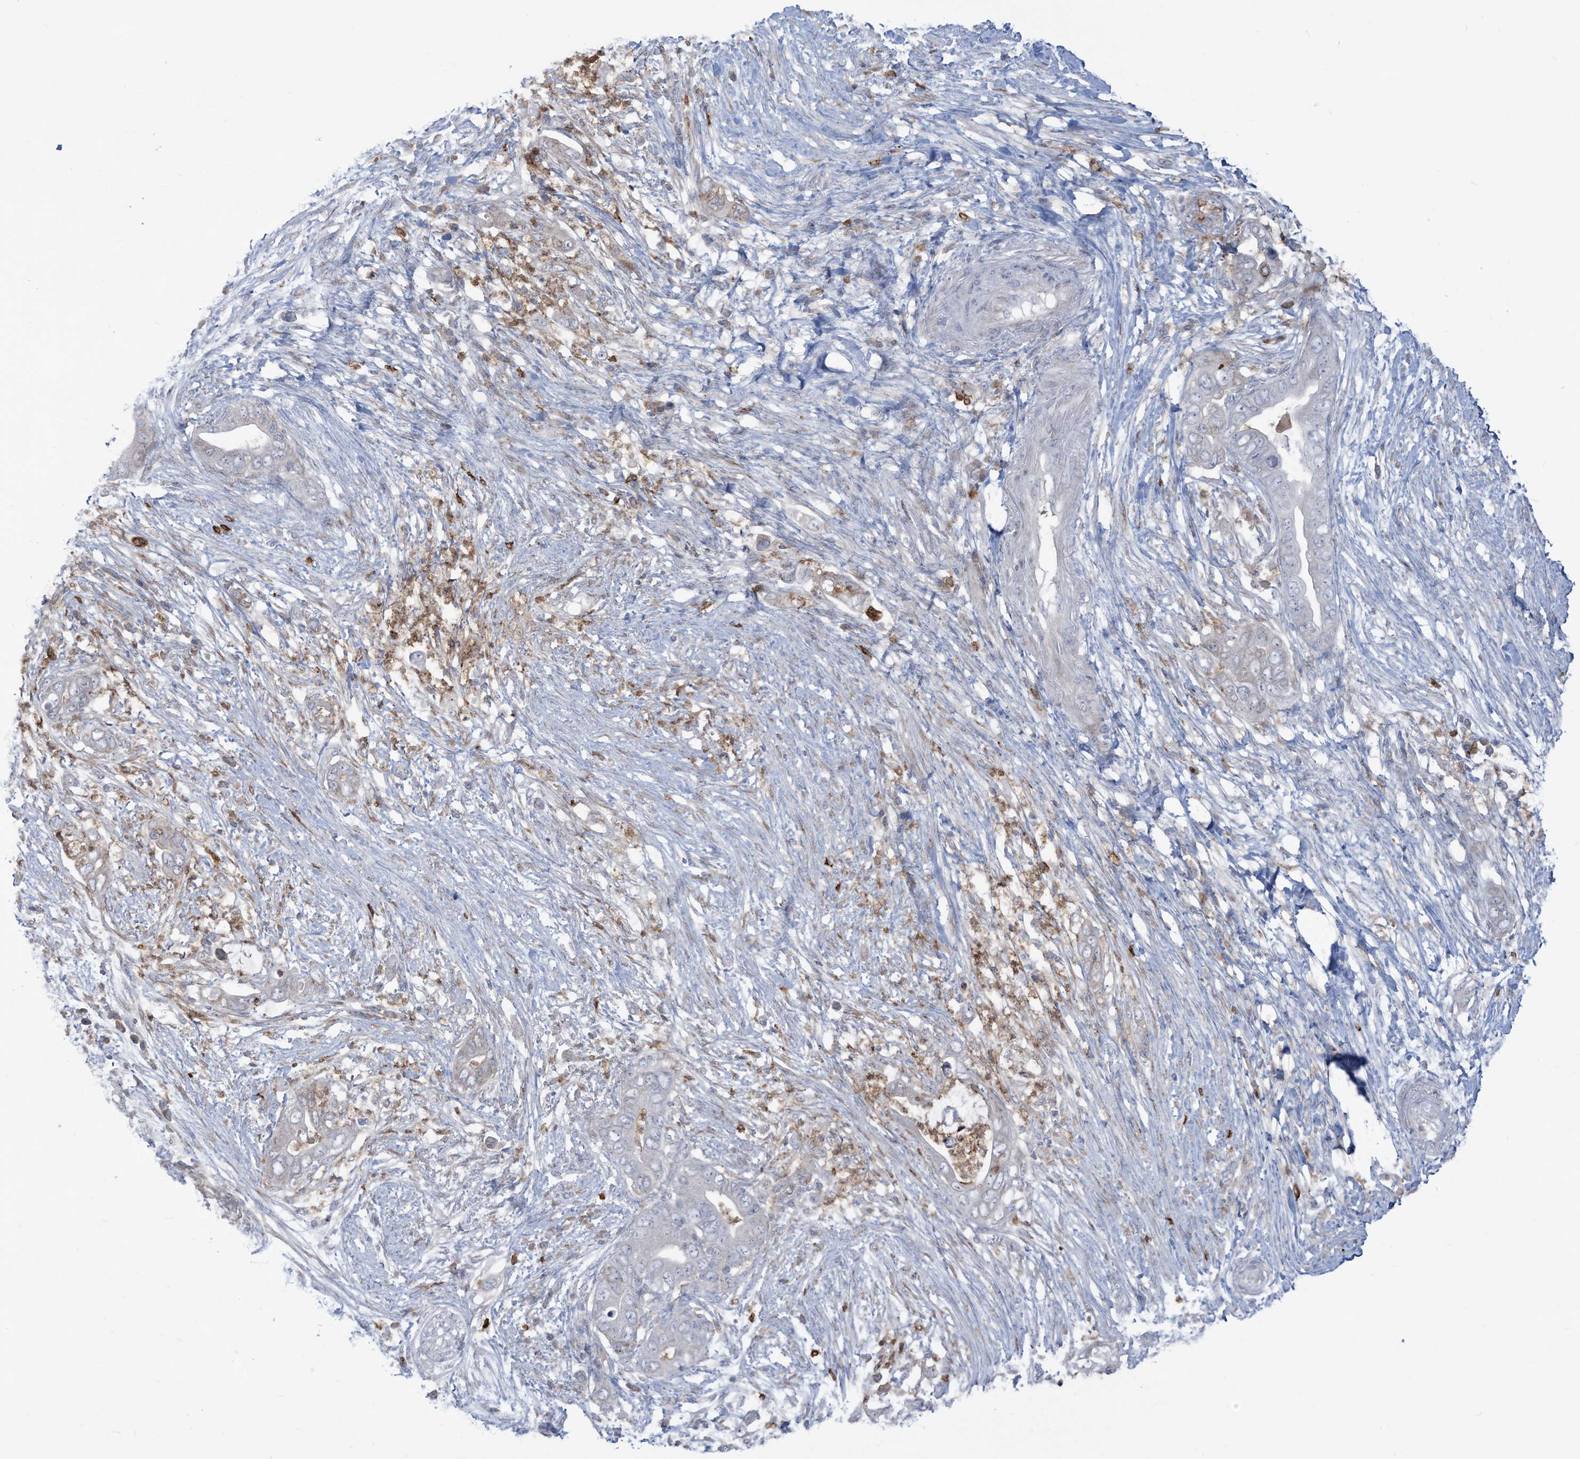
{"staining": {"intensity": "negative", "quantity": "none", "location": "none"}, "tissue": "pancreatic cancer", "cell_type": "Tumor cells", "image_type": "cancer", "snomed": [{"axis": "morphology", "description": "Adenocarcinoma, NOS"}, {"axis": "topography", "description": "Pancreas"}], "caption": "Immunohistochemistry image of neoplastic tissue: human pancreatic cancer (adenocarcinoma) stained with DAB (3,3'-diaminobenzidine) reveals no significant protein expression in tumor cells.", "gene": "NOTO", "patient": {"sex": "male", "age": 75}}